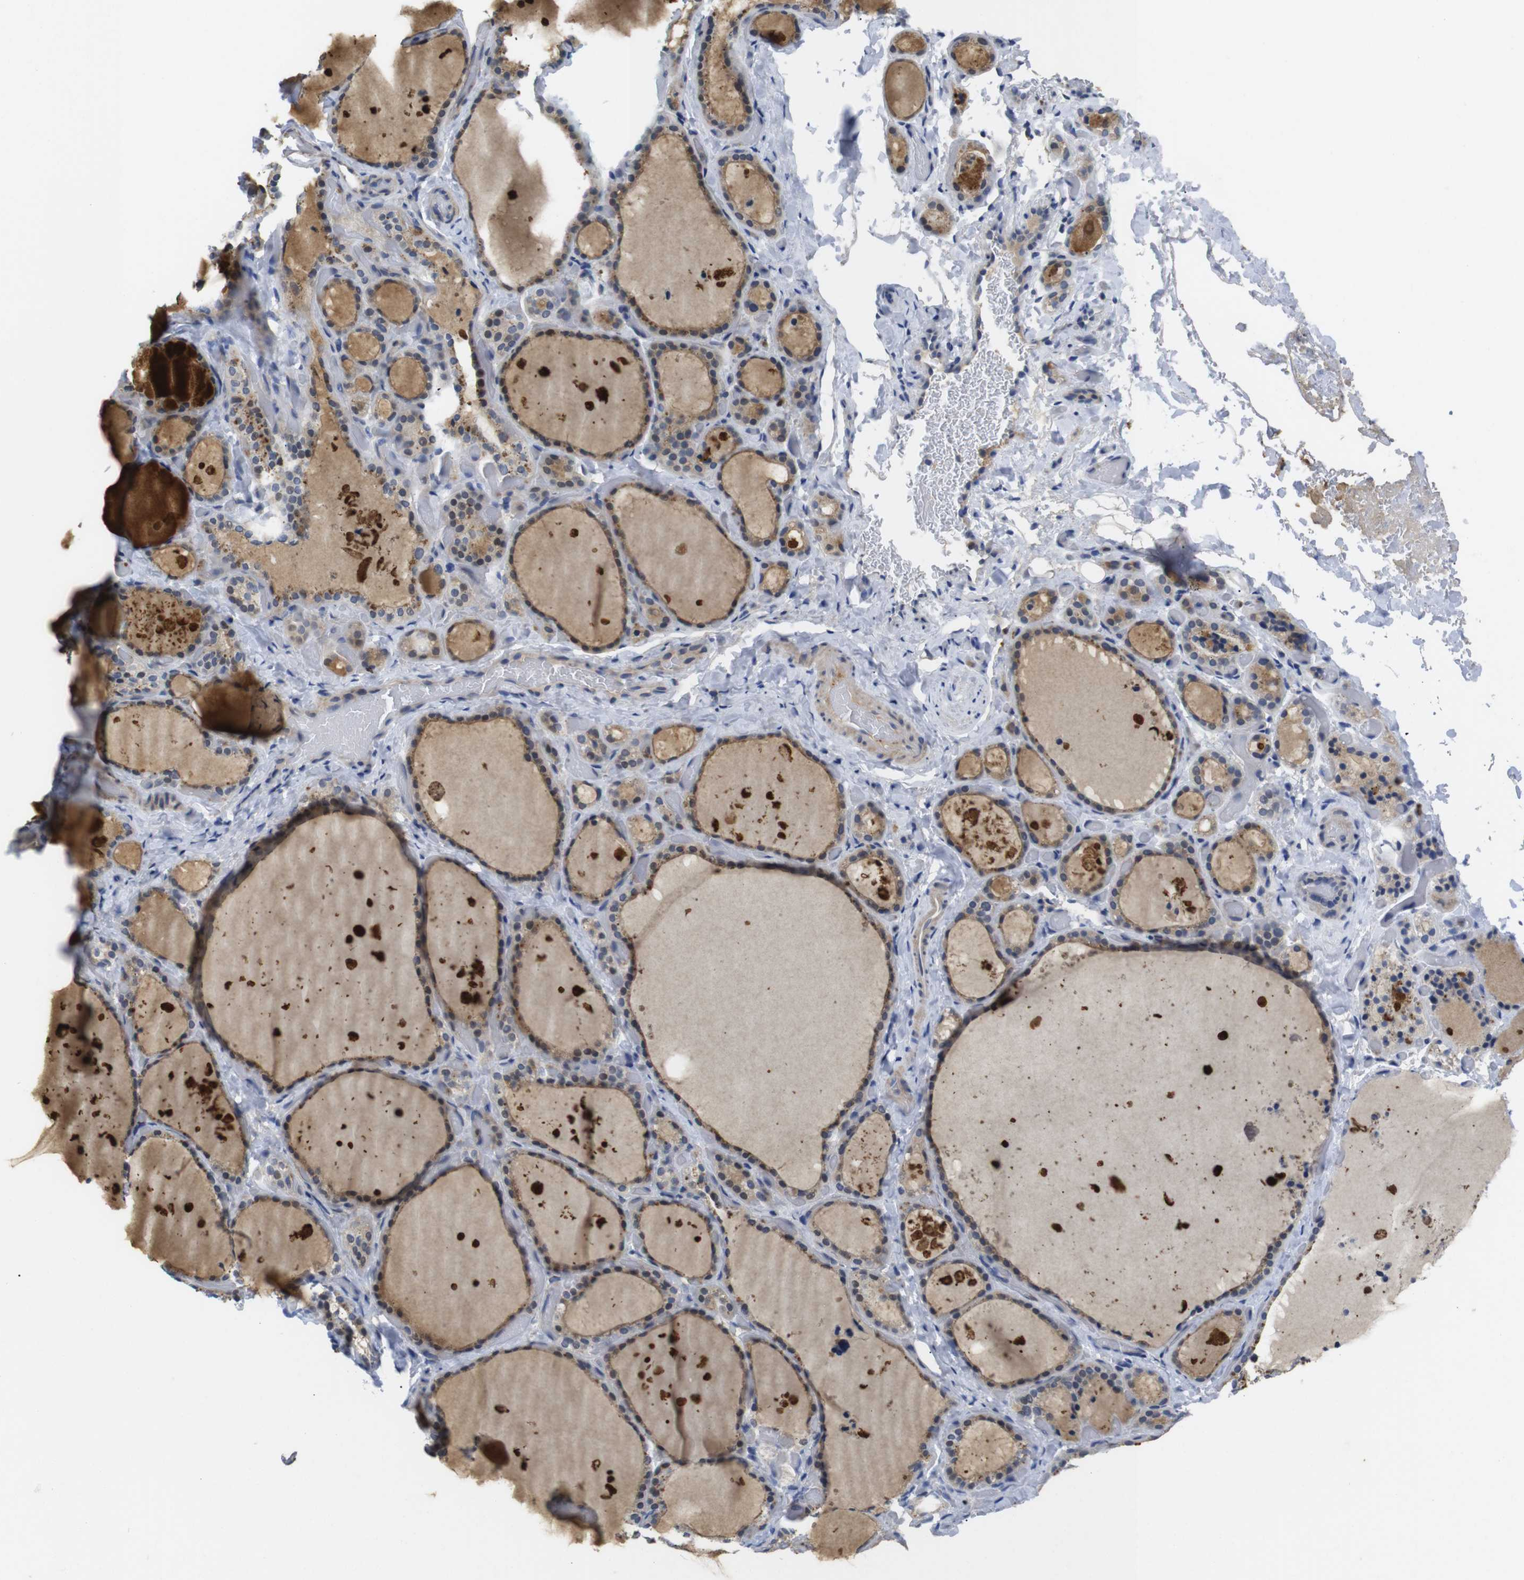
{"staining": {"intensity": "moderate", "quantity": "25%-75%", "location": "cytoplasmic/membranous"}, "tissue": "thyroid gland", "cell_type": "Glandular cells", "image_type": "normal", "snomed": [{"axis": "morphology", "description": "Normal tissue, NOS"}, {"axis": "topography", "description": "Thyroid gland"}], "caption": "IHC (DAB (3,3'-diaminobenzidine)) staining of normal human thyroid gland reveals moderate cytoplasmic/membranous protein staining in approximately 25%-75% of glandular cells. (DAB (3,3'-diaminobenzidine) = brown stain, brightfield microscopy at high magnification).", "gene": "FNTA", "patient": {"sex": "female", "age": 44}}